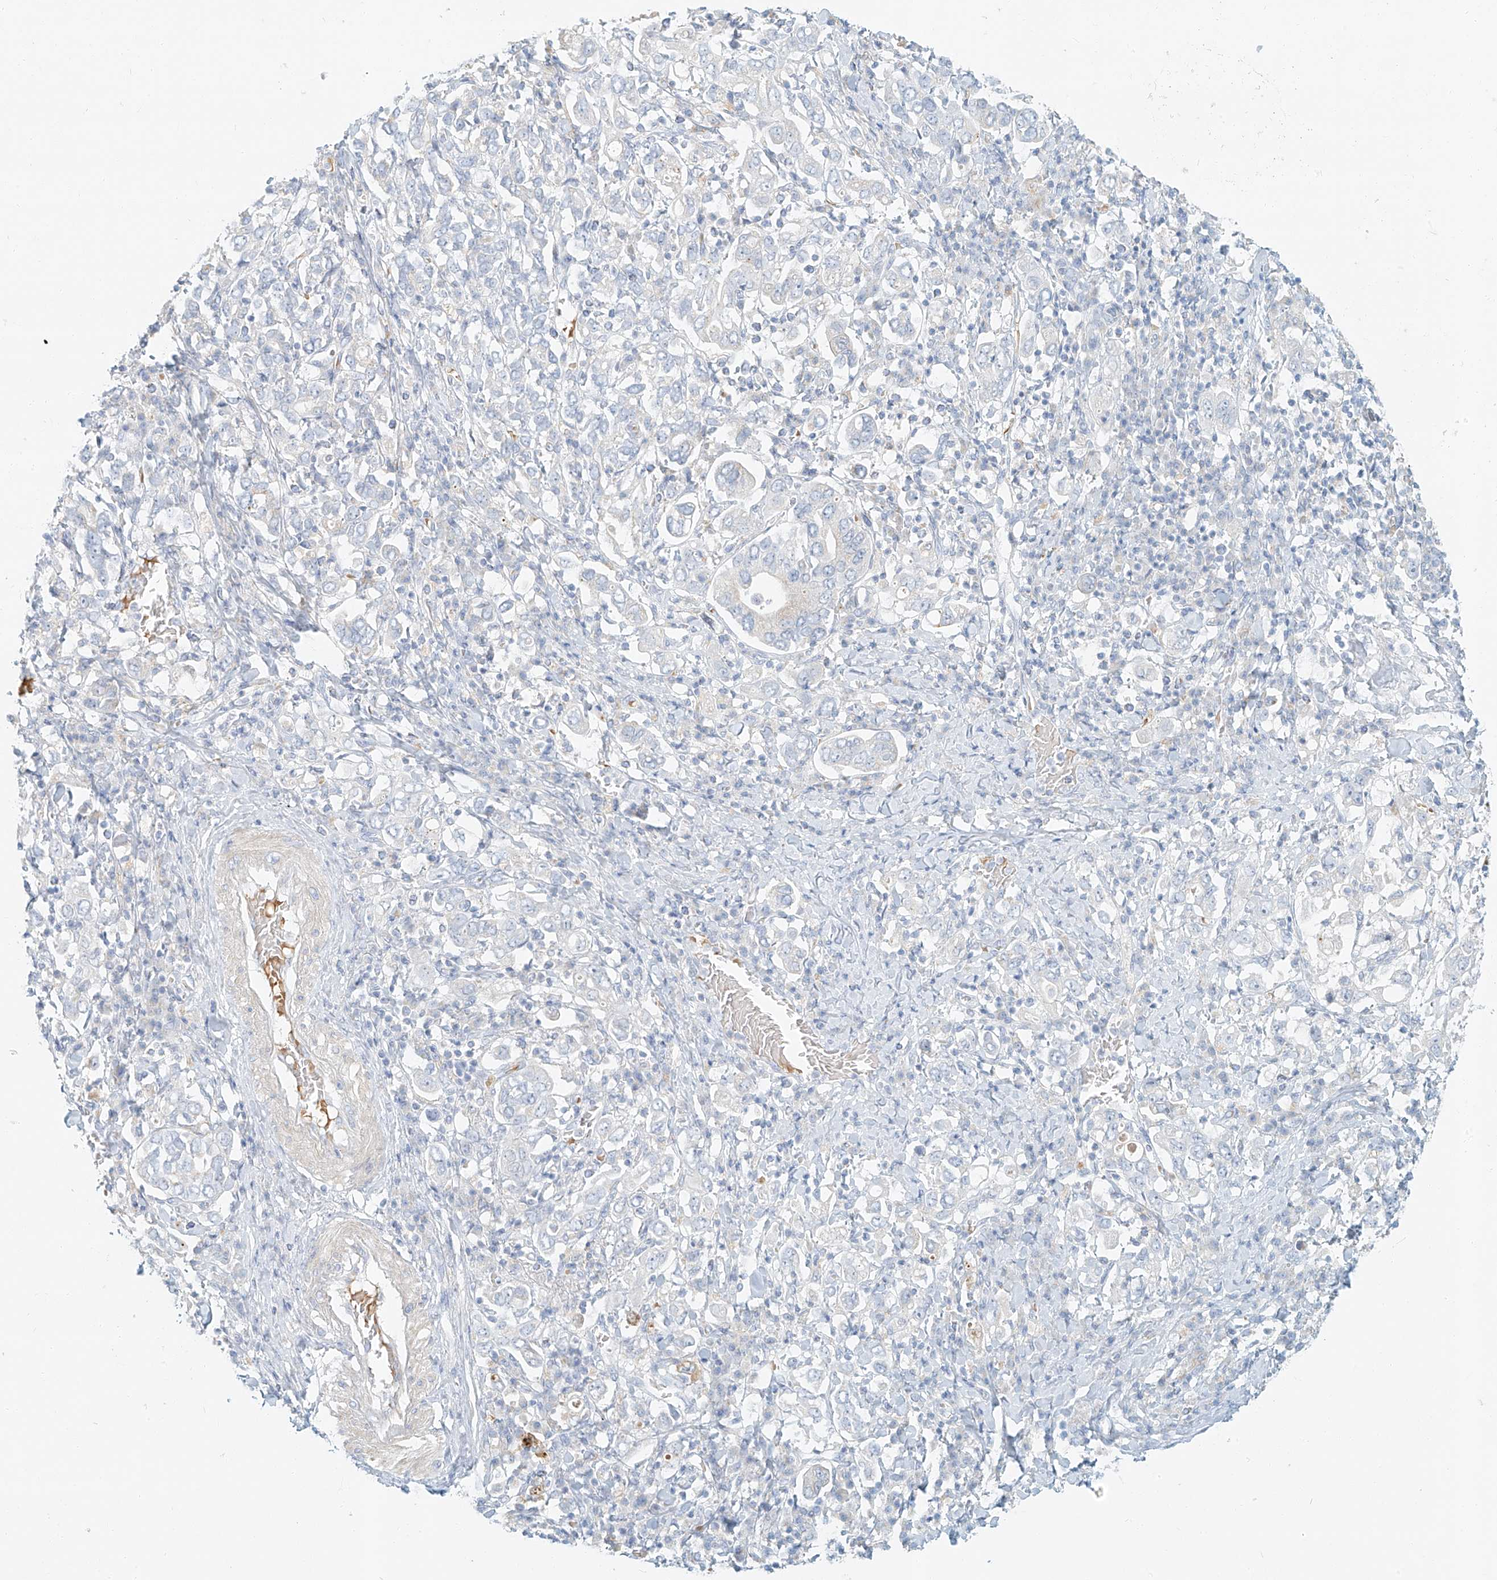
{"staining": {"intensity": "negative", "quantity": "none", "location": "none"}, "tissue": "stomach cancer", "cell_type": "Tumor cells", "image_type": "cancer", "snomed": [{"axis": "morphology", "description": "Adenocarcinoma, NOS"}, {"axis": "topography", "description": "Stomach, upper"}], "caption": "A histopathology image of adenocarcinoma (stomach) stained for a protein demonstrates no brown staining in tumor cells.", "gene": "PGC", "patient": {"sex": "male", "age": 62}}